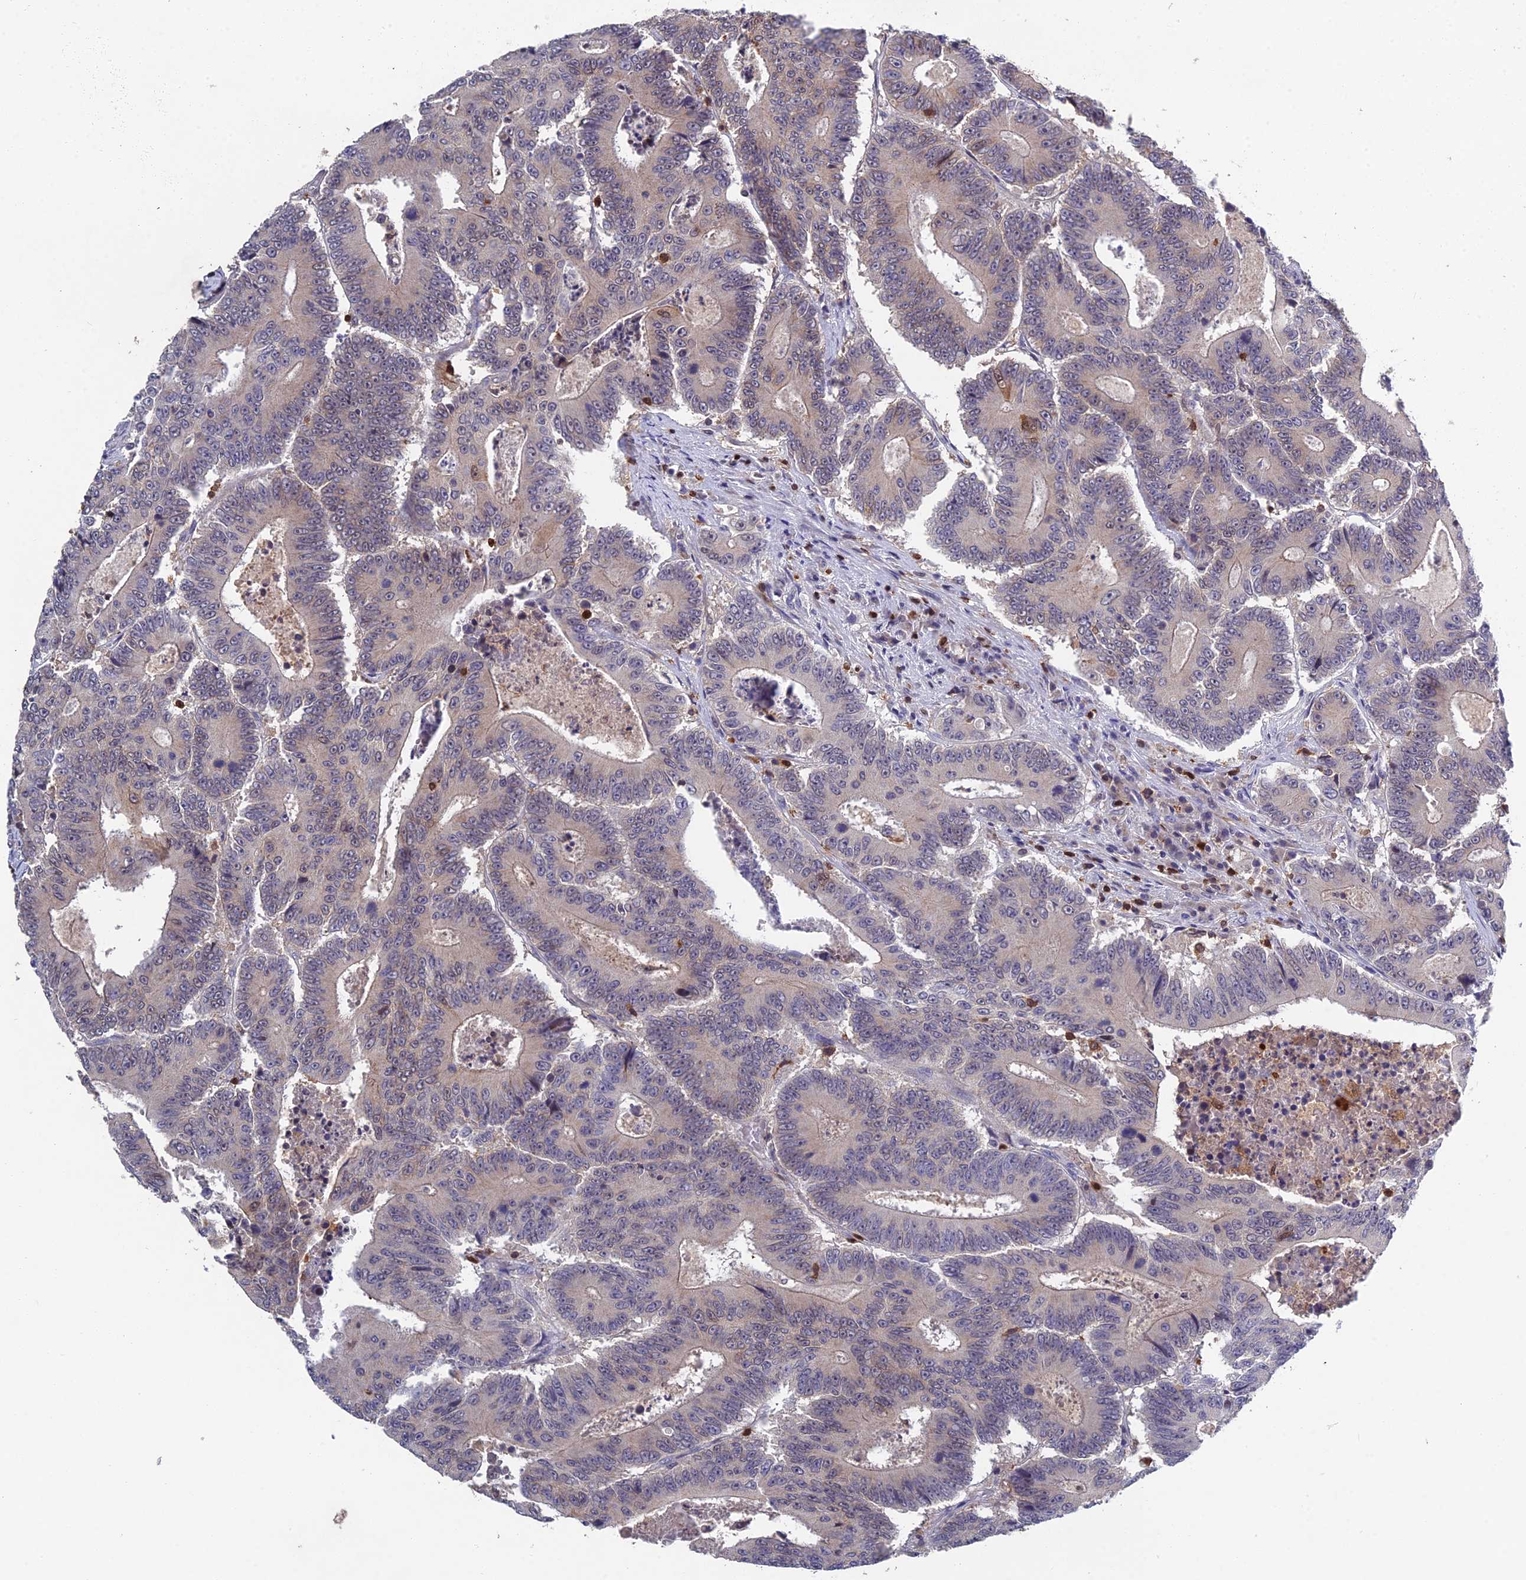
{"staining": {"intensity": "negative", "quantity": "none", "location": "none"}, "tissue": "colorectal cancer", "cell_type": "Tumor cells", "image_type": "cancer", "snomed": [{"axis": "morphology", "description": "Adenocarcinoma, NOS"}, {"axis": "topography", "description": "Colon"}], "caption": "The image demonstrates no significant expression in tumor cells of colorectal adenocarcinoma. (Stains: DAB immunohistochemistry with hematoxylin counter stain, Microscopy: brightfield microscopy at high magnification).", "gene": "GALK2", "patient": {"sex": "male", "age": 83}}